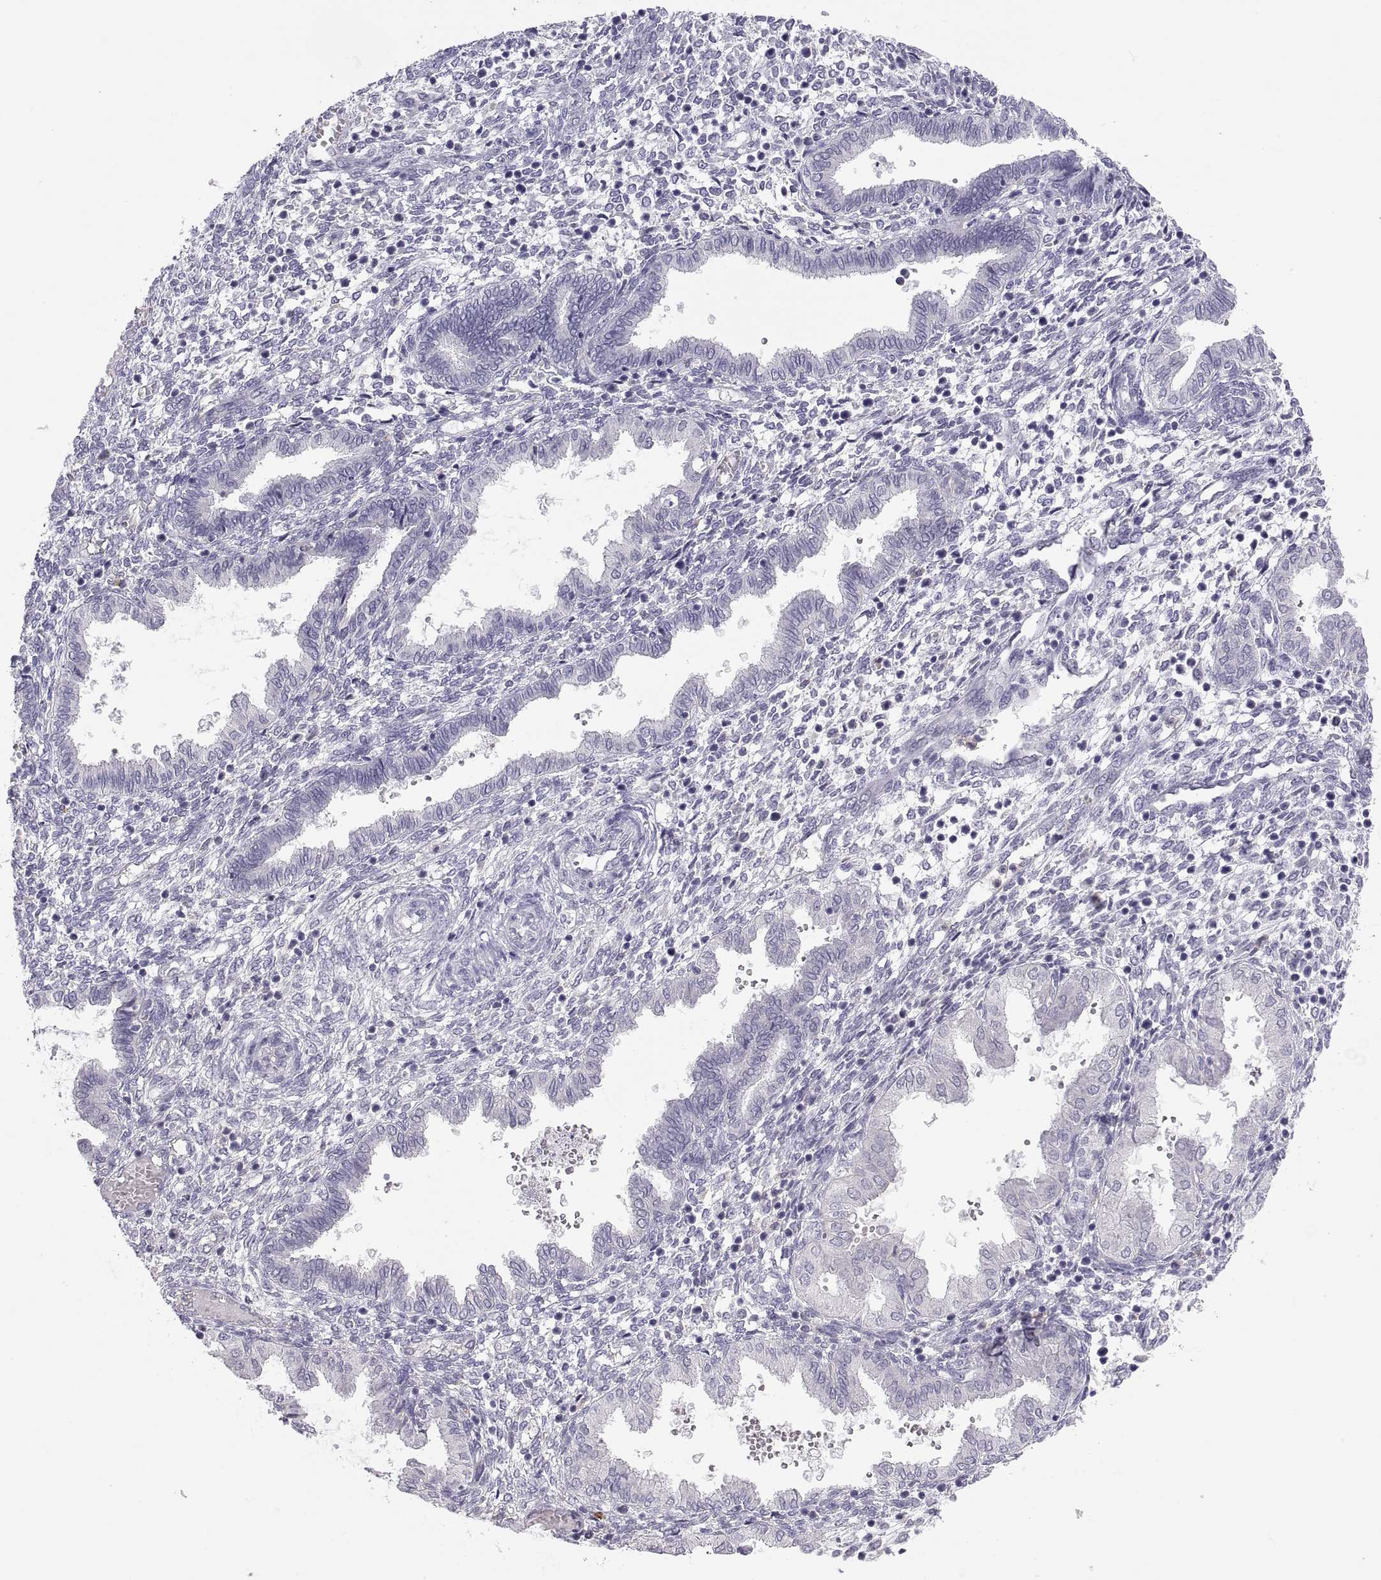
{"staining": {"intensity": "negative", "quantity": "none", "location": "none"}, "tissue": "endometrium", "cell_type": "Cells in endometrial stroma", "image_type": "normal", "snomed": [{"axis": "morphology", "description": "Normal tissue, NOS"}, {"axis": "topography", "description": "Endometrium"}], "caption": "This is a histopathology image of immunohistochemistry staining of unremarkable endometrium, which shows no positivity in cells in endometrial stroma.", "gene": "RGS19", "patient": {"sex": "female", "age": 43}}